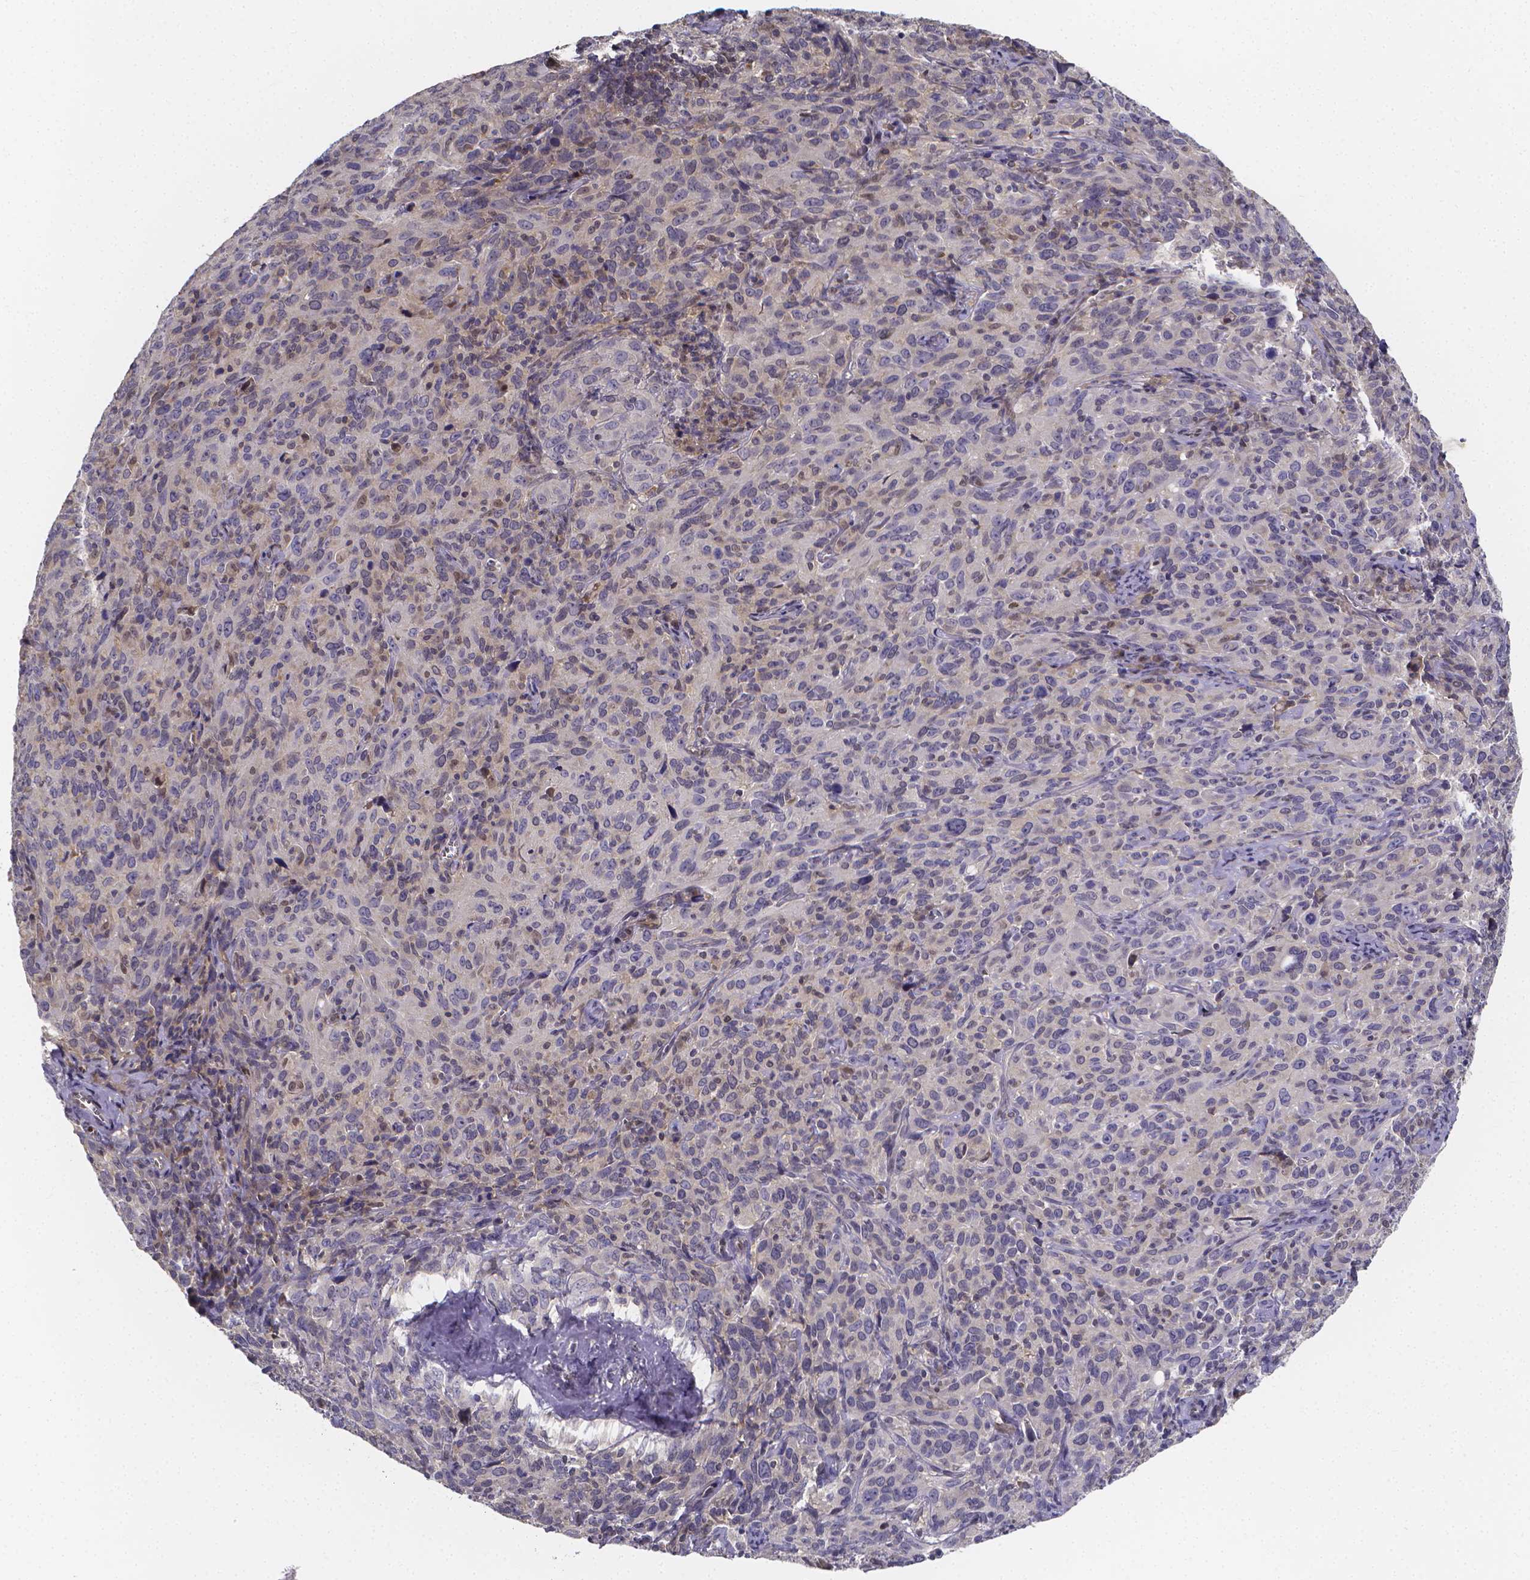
{"staining": {"intensity": "negative", "quantity": "none", "location": "none"}, "tissue": "cervical cancer", "cell_type": "Tumor cells", "image_type": "cancer", "snomed": [{"axis": "morphology", "description": "Squamous cell carcinoma, NOS"}, {"axis": "topography", "description": "Cervix"}], "caption": "DAB (3,3'-diaminobenzidine) immunohistochemical staining of human cervical squamous cell carcinoma displays no significant expression in tumor cells.", "gene": "PAH", "patient": {"sex": "female", "age": 51}}